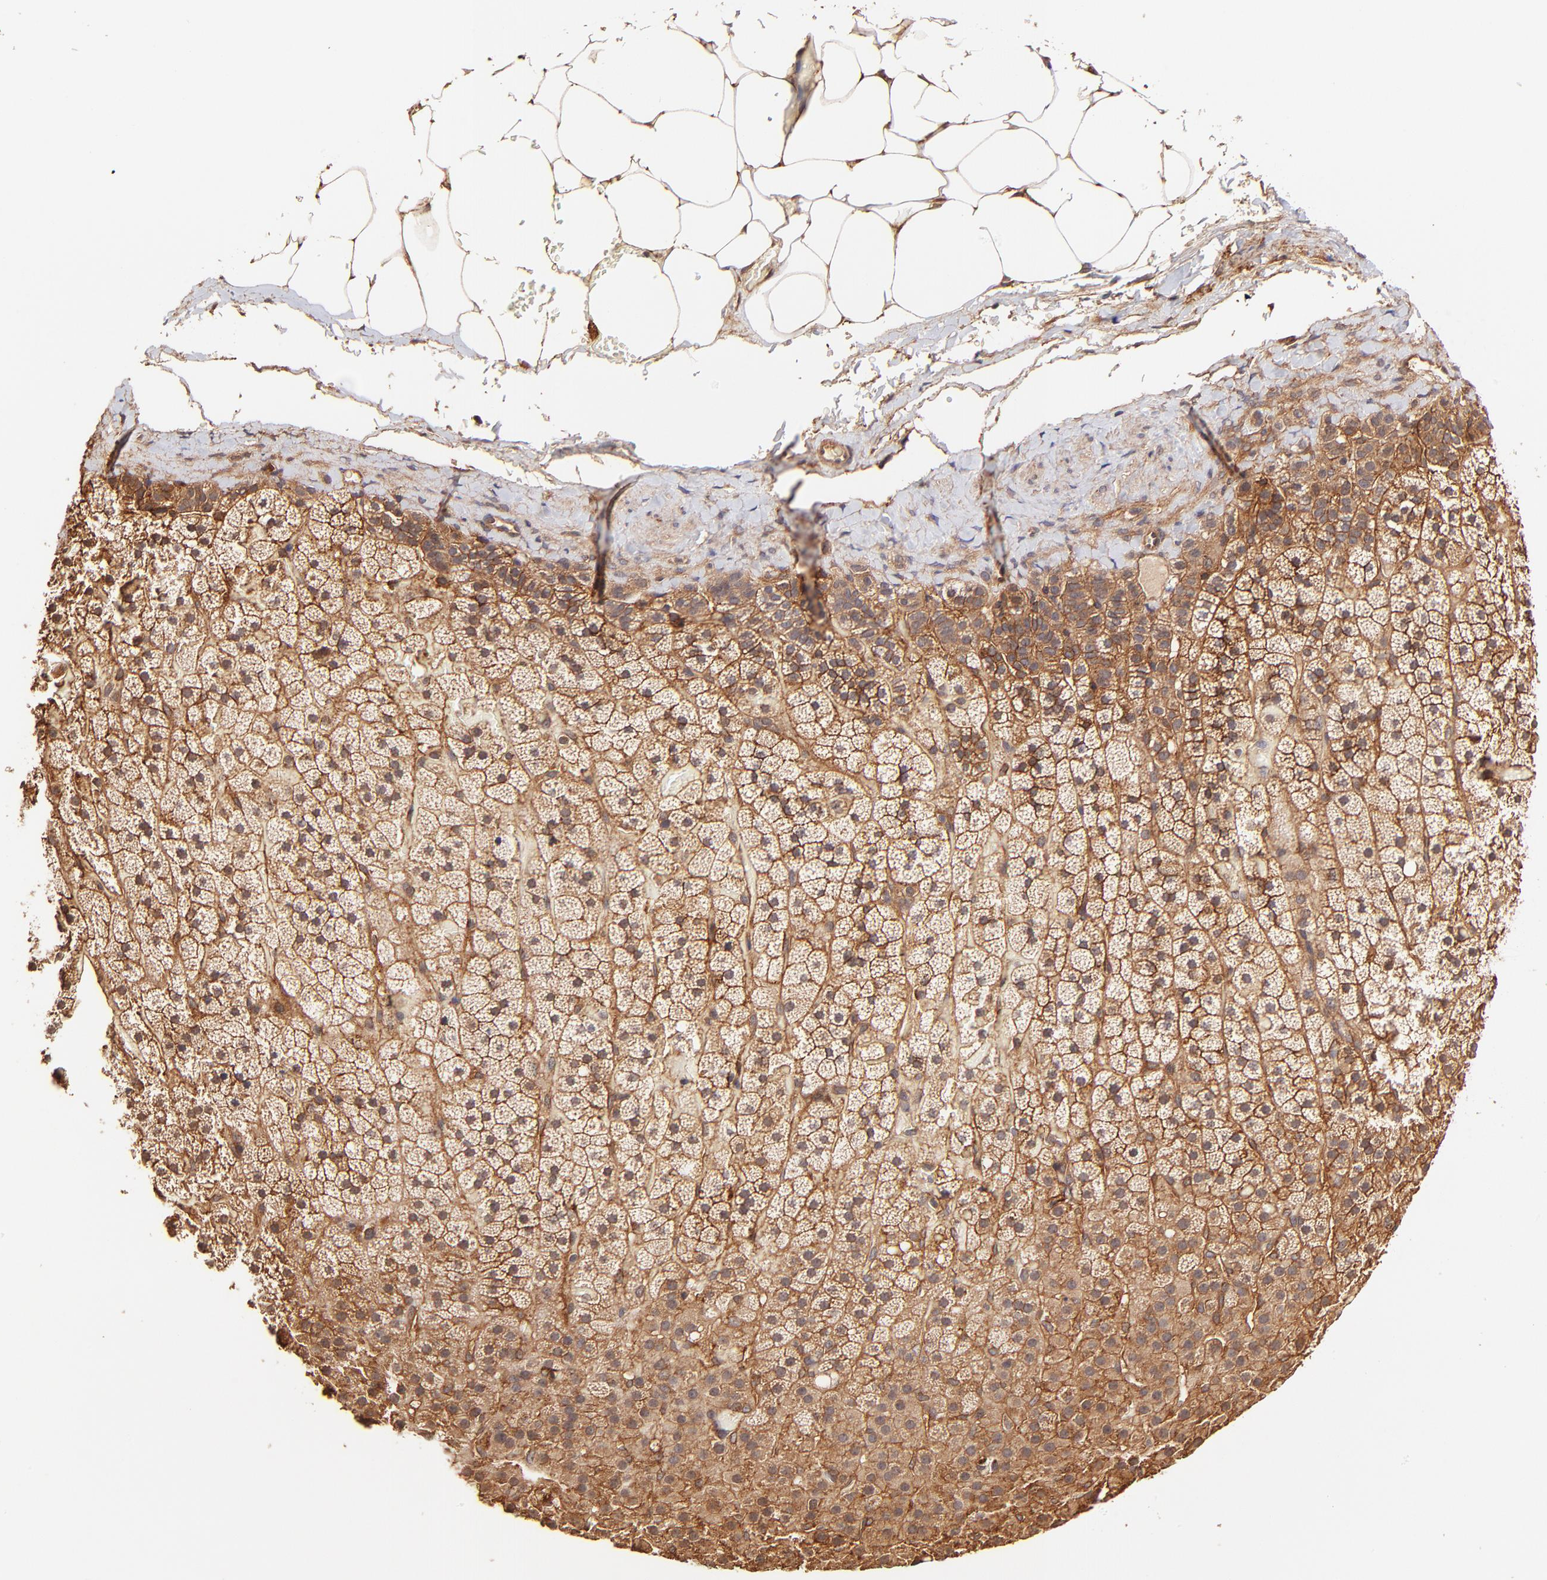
{"staining": {"intensity": "moderate", "quantity": ">75%", "location": "cytoplasmic/membranous"}, "tissue": "adrenal gland", "cell_type": "Glandular cells", "image_type": "normal", "snomed": [{"axis": "morphology", "description": "Normal tissue, NOS"}, {"axis": "topography", "description": "Adrenal gland"}], "caption": "Glandular cells demonstrate medium levels of moderate cytoplasmic/membranous expression in approximately >75% of cells in normal adrenal gland. (DAB (3,3'-diaminobenzidine) = brown stain, brightfield microscopy at high magnification).", "gene": "ITGB1", "patient": {"sex": "male", "age": 35}}